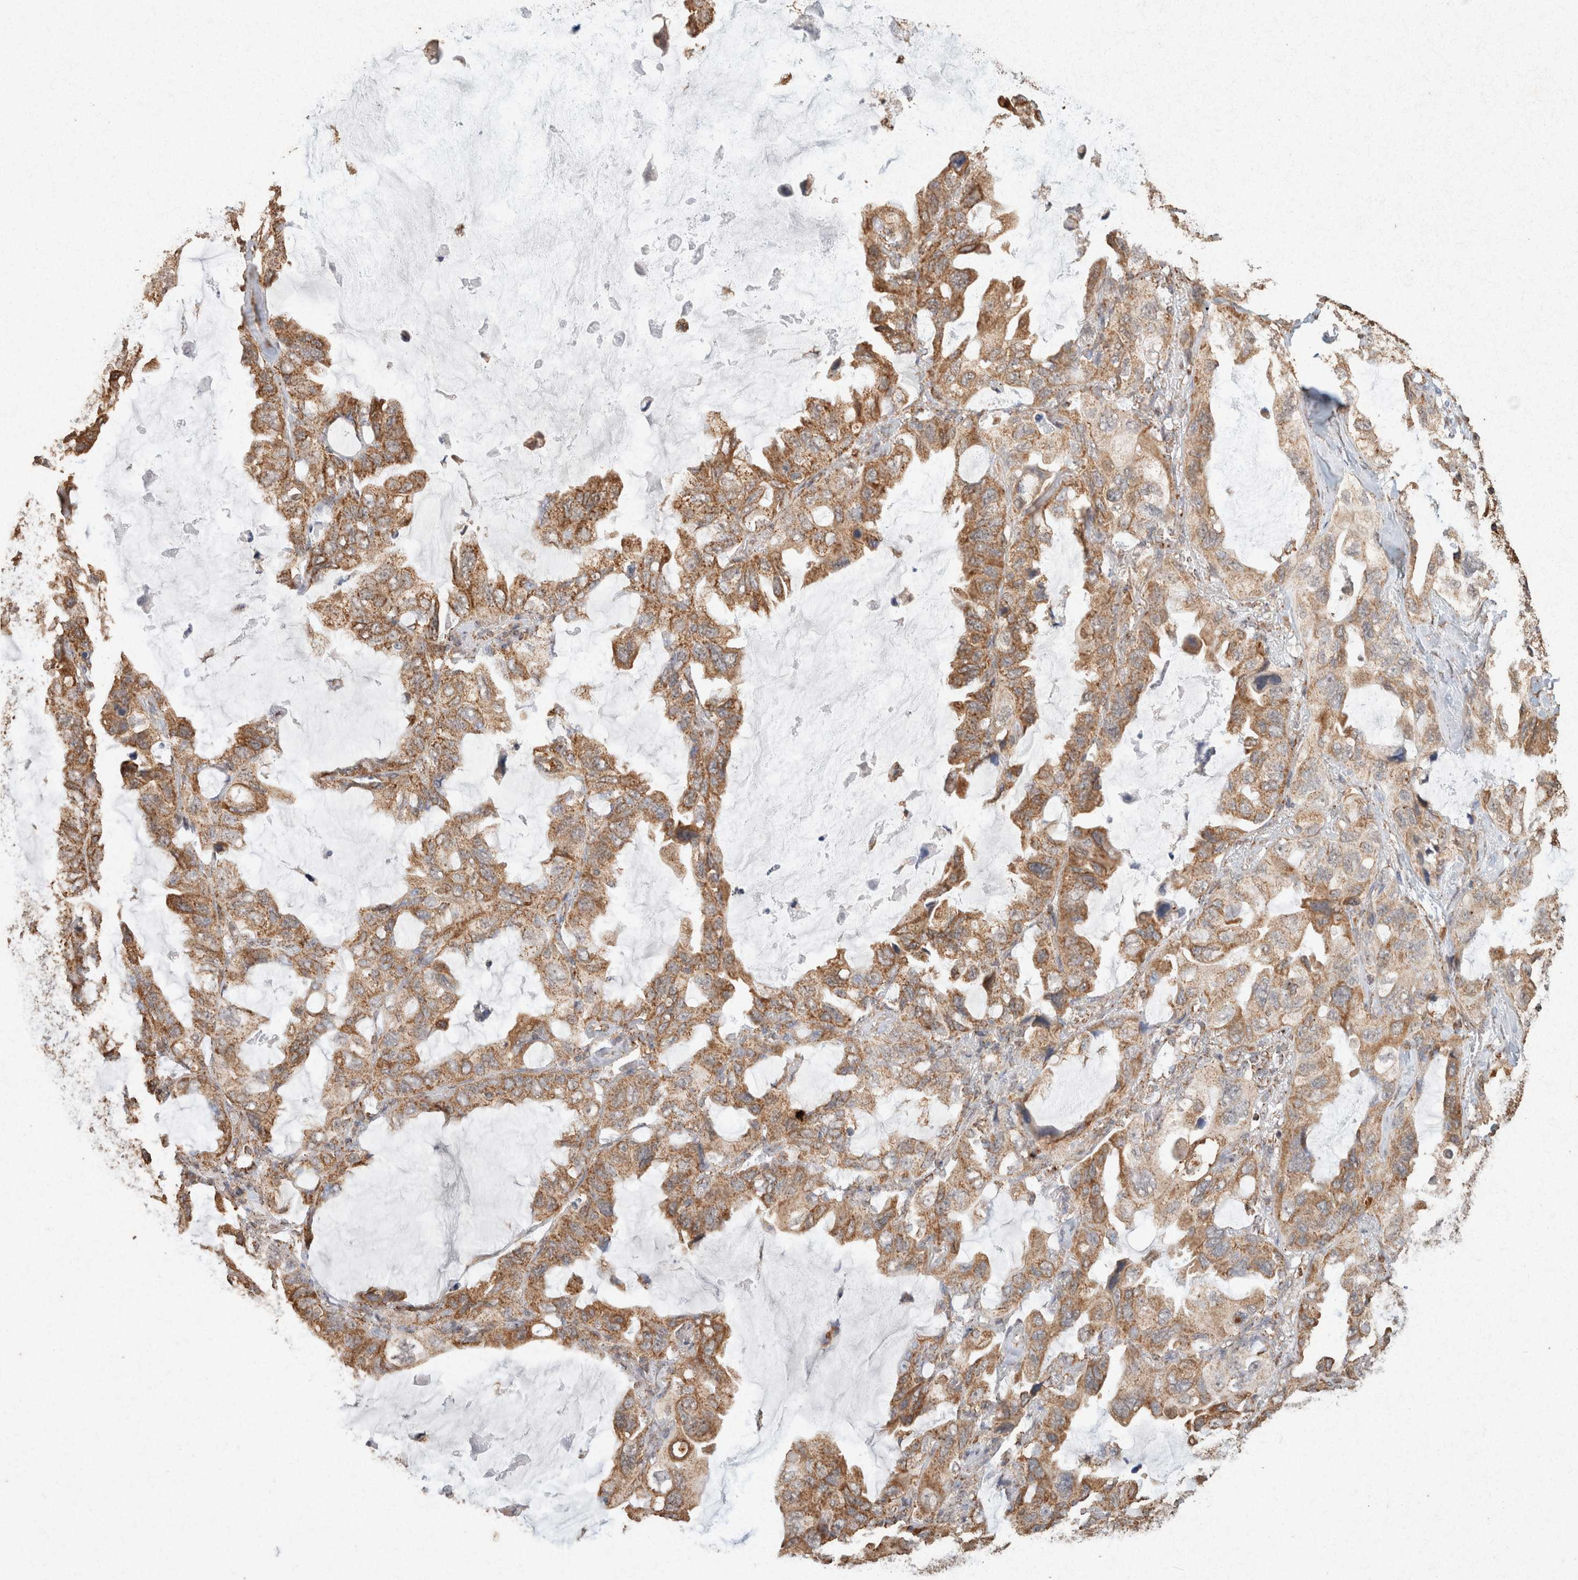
{"staining": {"intensity": "moderate", "quantity": ">75%", "location": "cytoplasmic/membranous"}, "tissue": "lung cancer", "cell_type": "Tumor cells", "image_type": "cancer", "snomed": [{"axis": "morphology", "description": "Squamous cell carcinoma, NOS"}, {"axis": "topography", "description": "Lung"}], "caption": "DAB (3,3'-diaminobenzidine) immunohistochemical staining of lung squamous cell carcinoma exhibits moderate cytoplasmic/membranous protein positivity in approximately >75% of tumor cells. The protein of interest is stained brown, and the nuclei are stained in blue (DAB IHC with brightfield microscopy, high magnification).", "gene": "SDC2", "patient": {"sex": "female", "age": 73}}